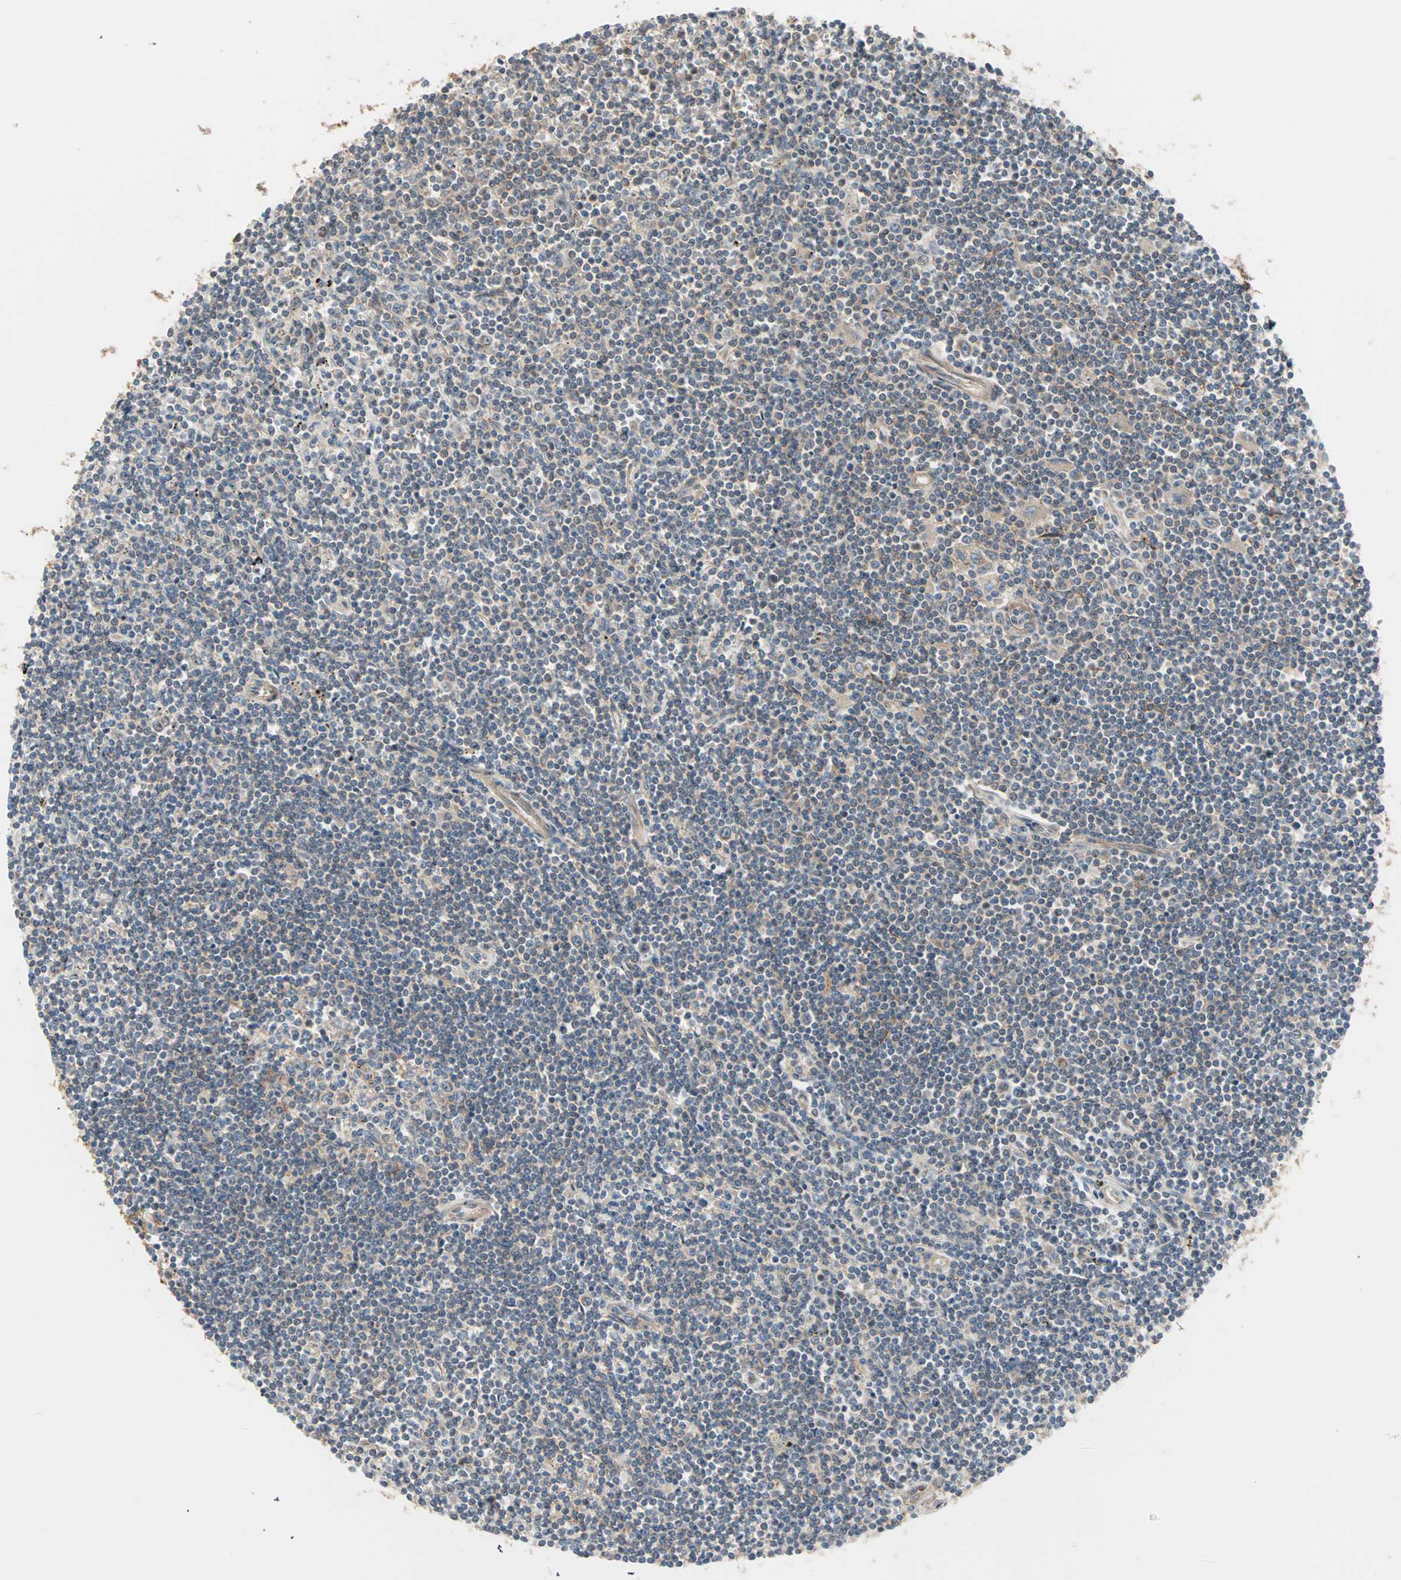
{"staining": {"intensity": "weak", "quantity": "<25%", "location": "cytoplasmic/membranous"}, "tissue": "lymphoma", "cell_type": "Tumor cells", "image_type": "cancer", "snomed": [{"axis": "morphology", "description": "Malignant lymphoma, non-Hodgkin's type, Low grade"}, {"axis": "topography", "description": "Spleen"}], "caption": "High power microscopy photomicrograph of an immunohistochemistry (IHC) micrograph of lymphoma, revealing no significant expression in tumor cells.", "gene": "PDE8A", "patient": {"sex": "male", "age": 76}}